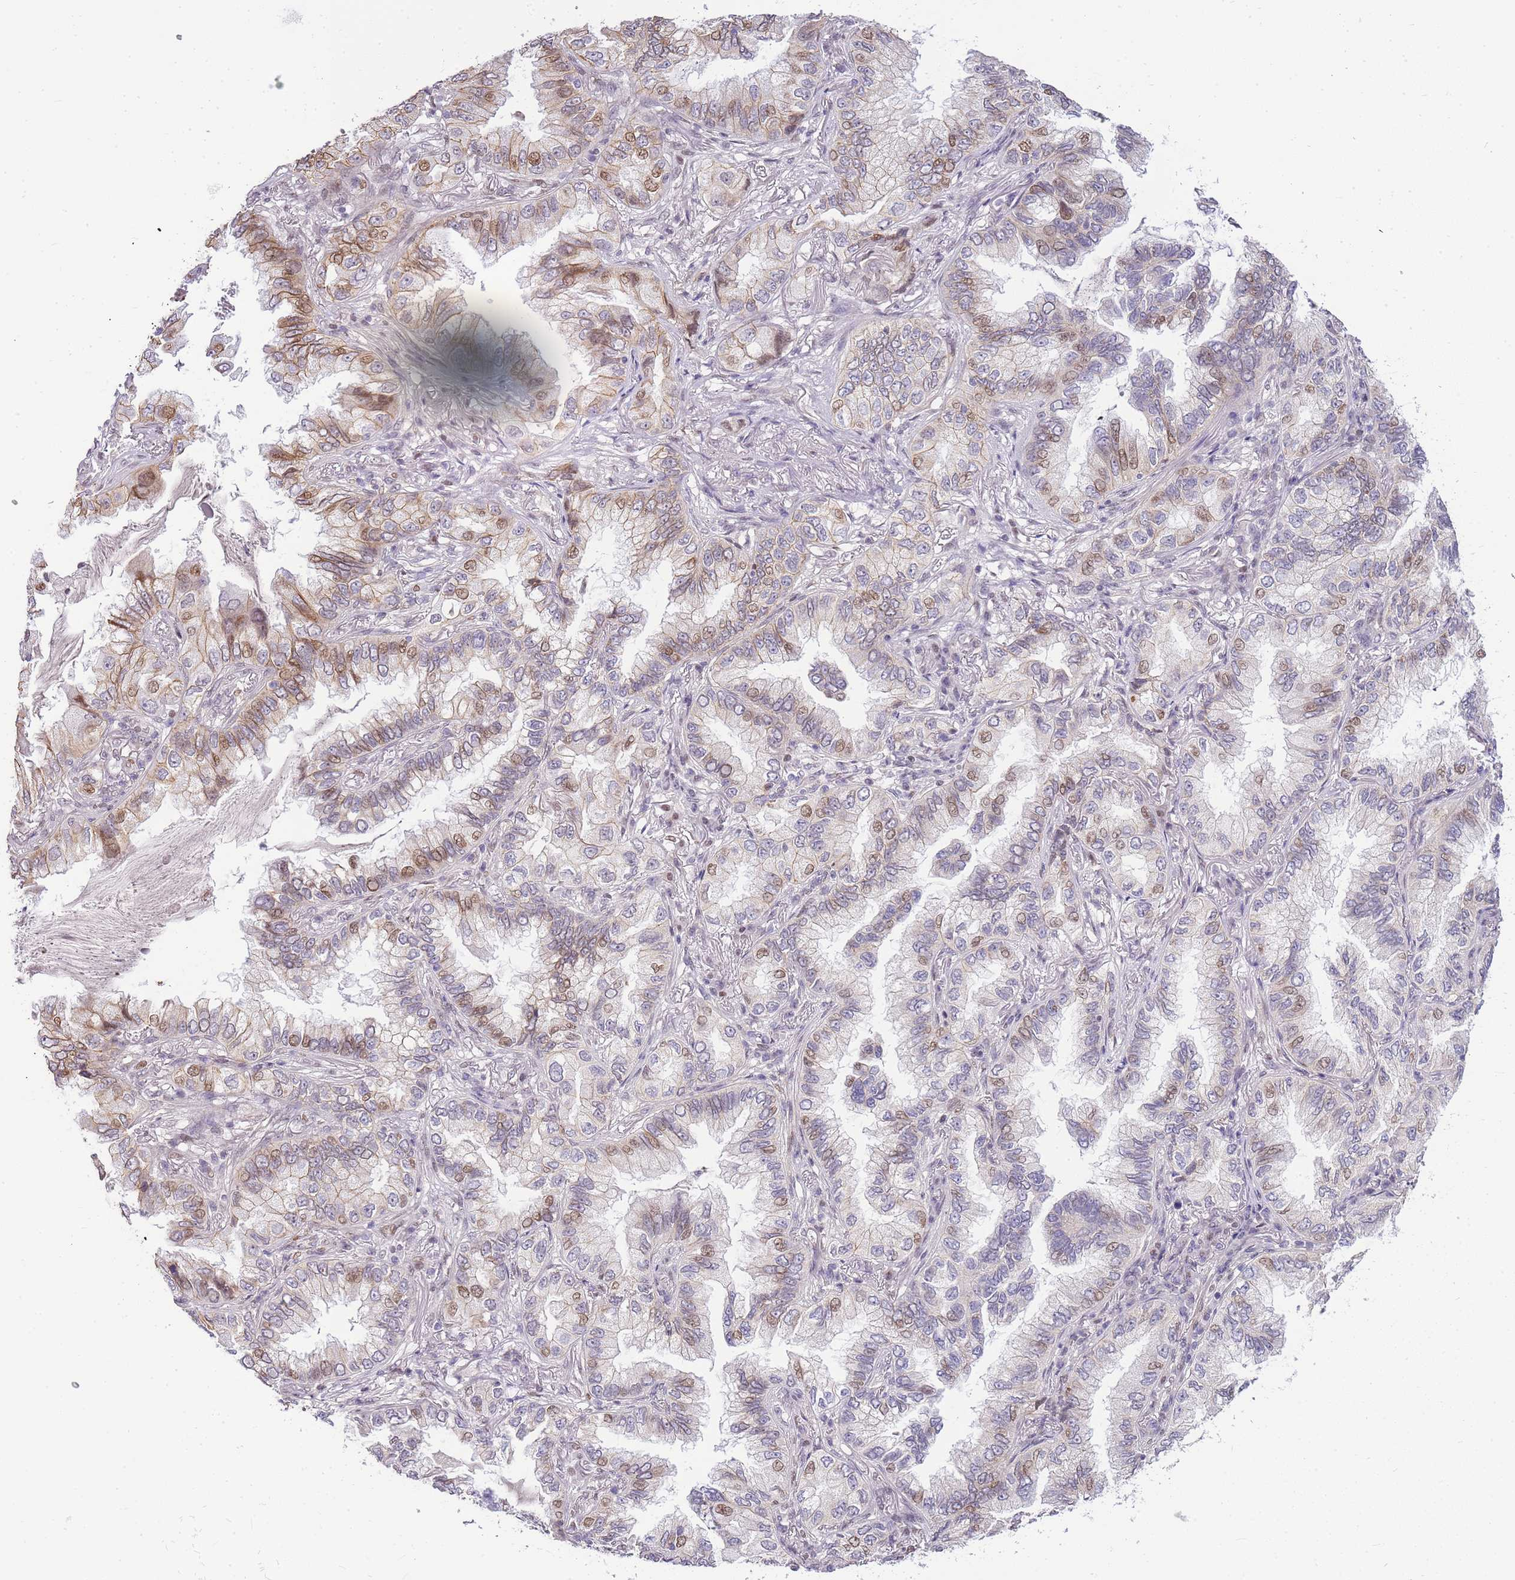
{"staining": {"intensity": "moderate", "quantity": "<25%", "location": "cytoplasmic/membranous,nuclear"}, "tissue": "lung cancer", "cell_type": "Tumor cells", "image_type": "cancer", "snomed": [{"axis": "morphology", "description": "Adenocarcinoma, NOS"}, {"axis": "topography", "description": "Lung"}], "caption": "Lung adenocarcinoma stained for a protein (brown) demonstrates moderate cytoplasmic/membranous and nuclear positive expression in approximately <25% of tumor cells.", "gene": "CLBA1", "patient": {"sex": "female", "age": 69}}